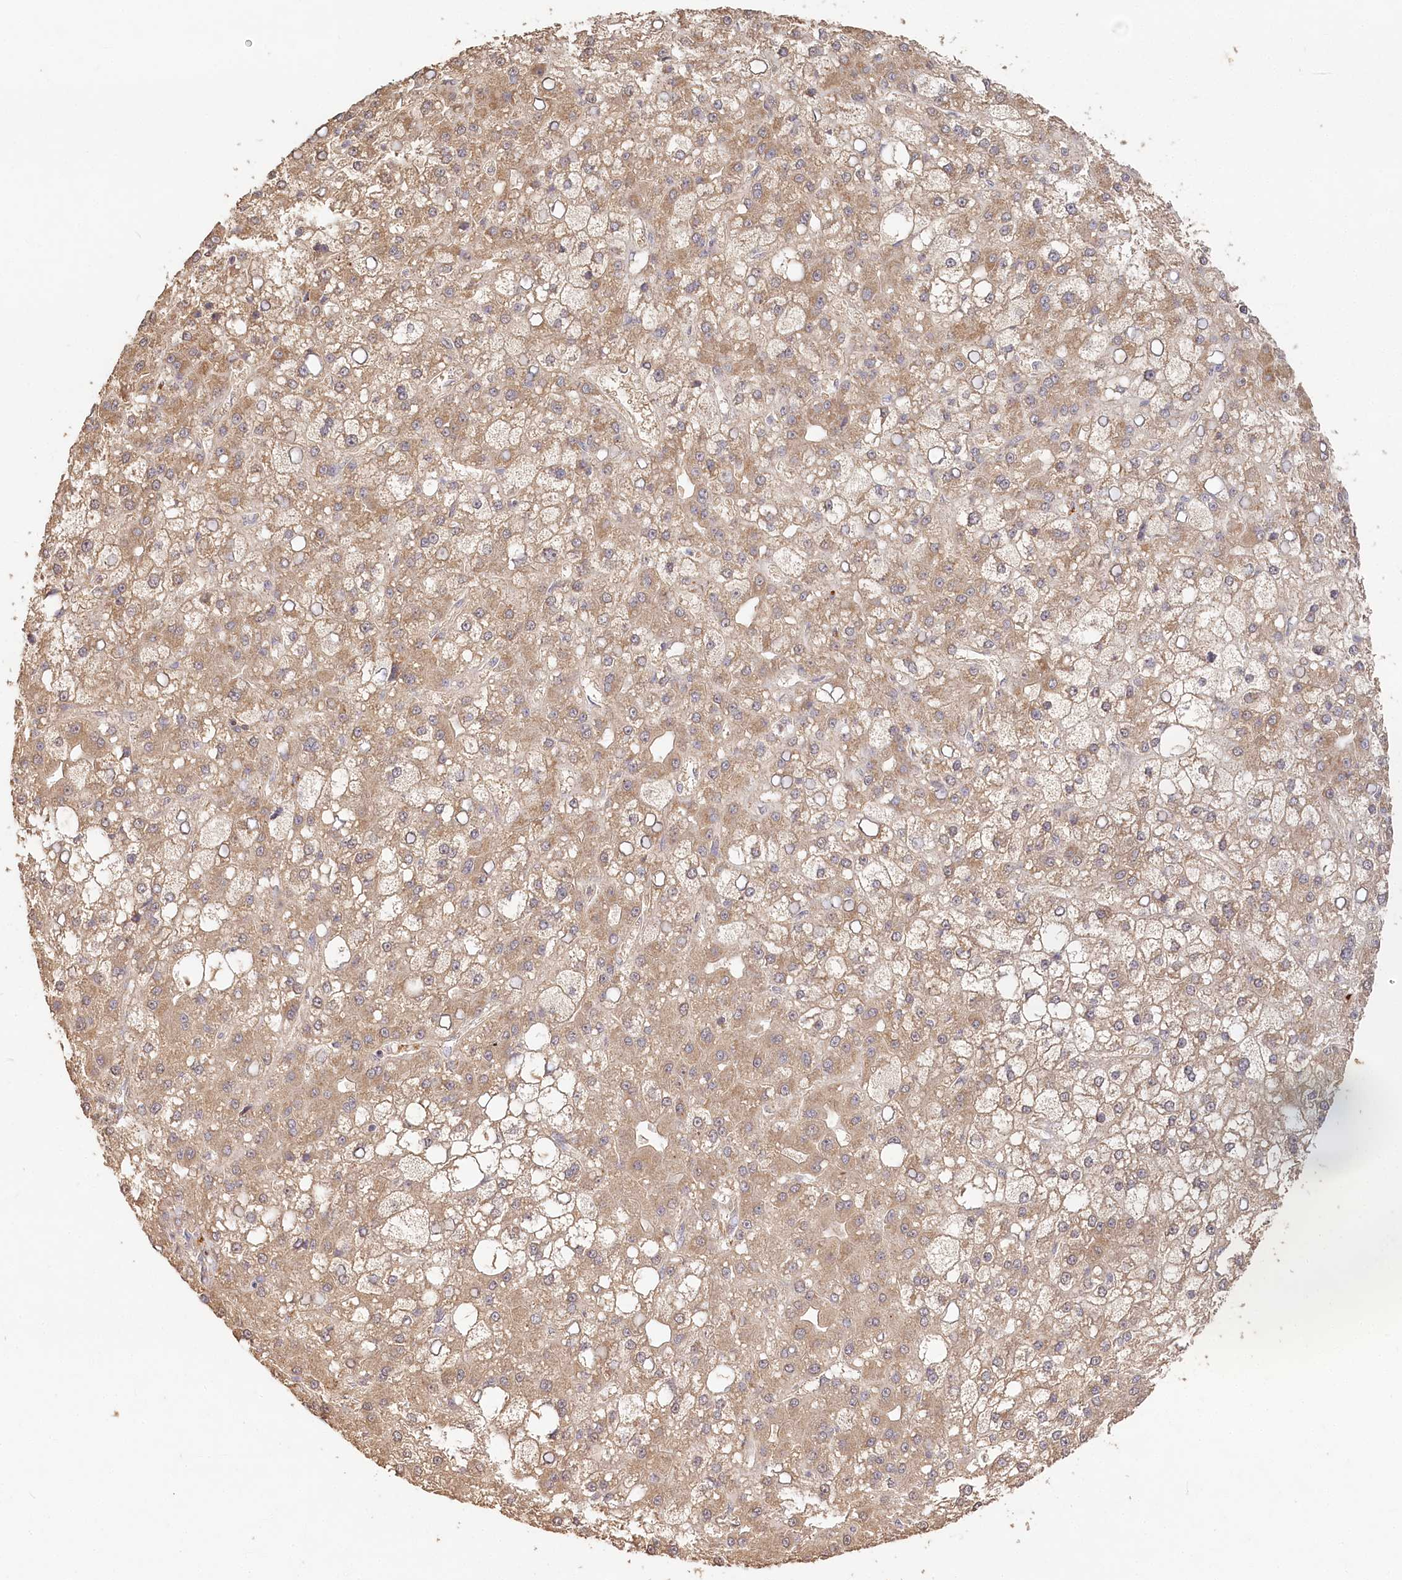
{"staining": {"intensity": "moderate", "quantity": ">75%", "location": "cytoplasmic/membranous"}, "tissue": "liver cancer", "cell_type": "Tumor cells", "image_type": "cancer", "snomed": [{"axis": "morphology", "description": "Carcinoma, Hepatocellular, NOS"}, {"axis": "topography", "description": "Liver"}], "caption": "A micrograph of human liver cancer (hepatocellular carcinoma) stained for a protein displays moderate cytoplasmic/membranous brown staining in tumor cells.", "gene": "IRAK1BP1", "patient": {"sex": "male", "age": 67}}